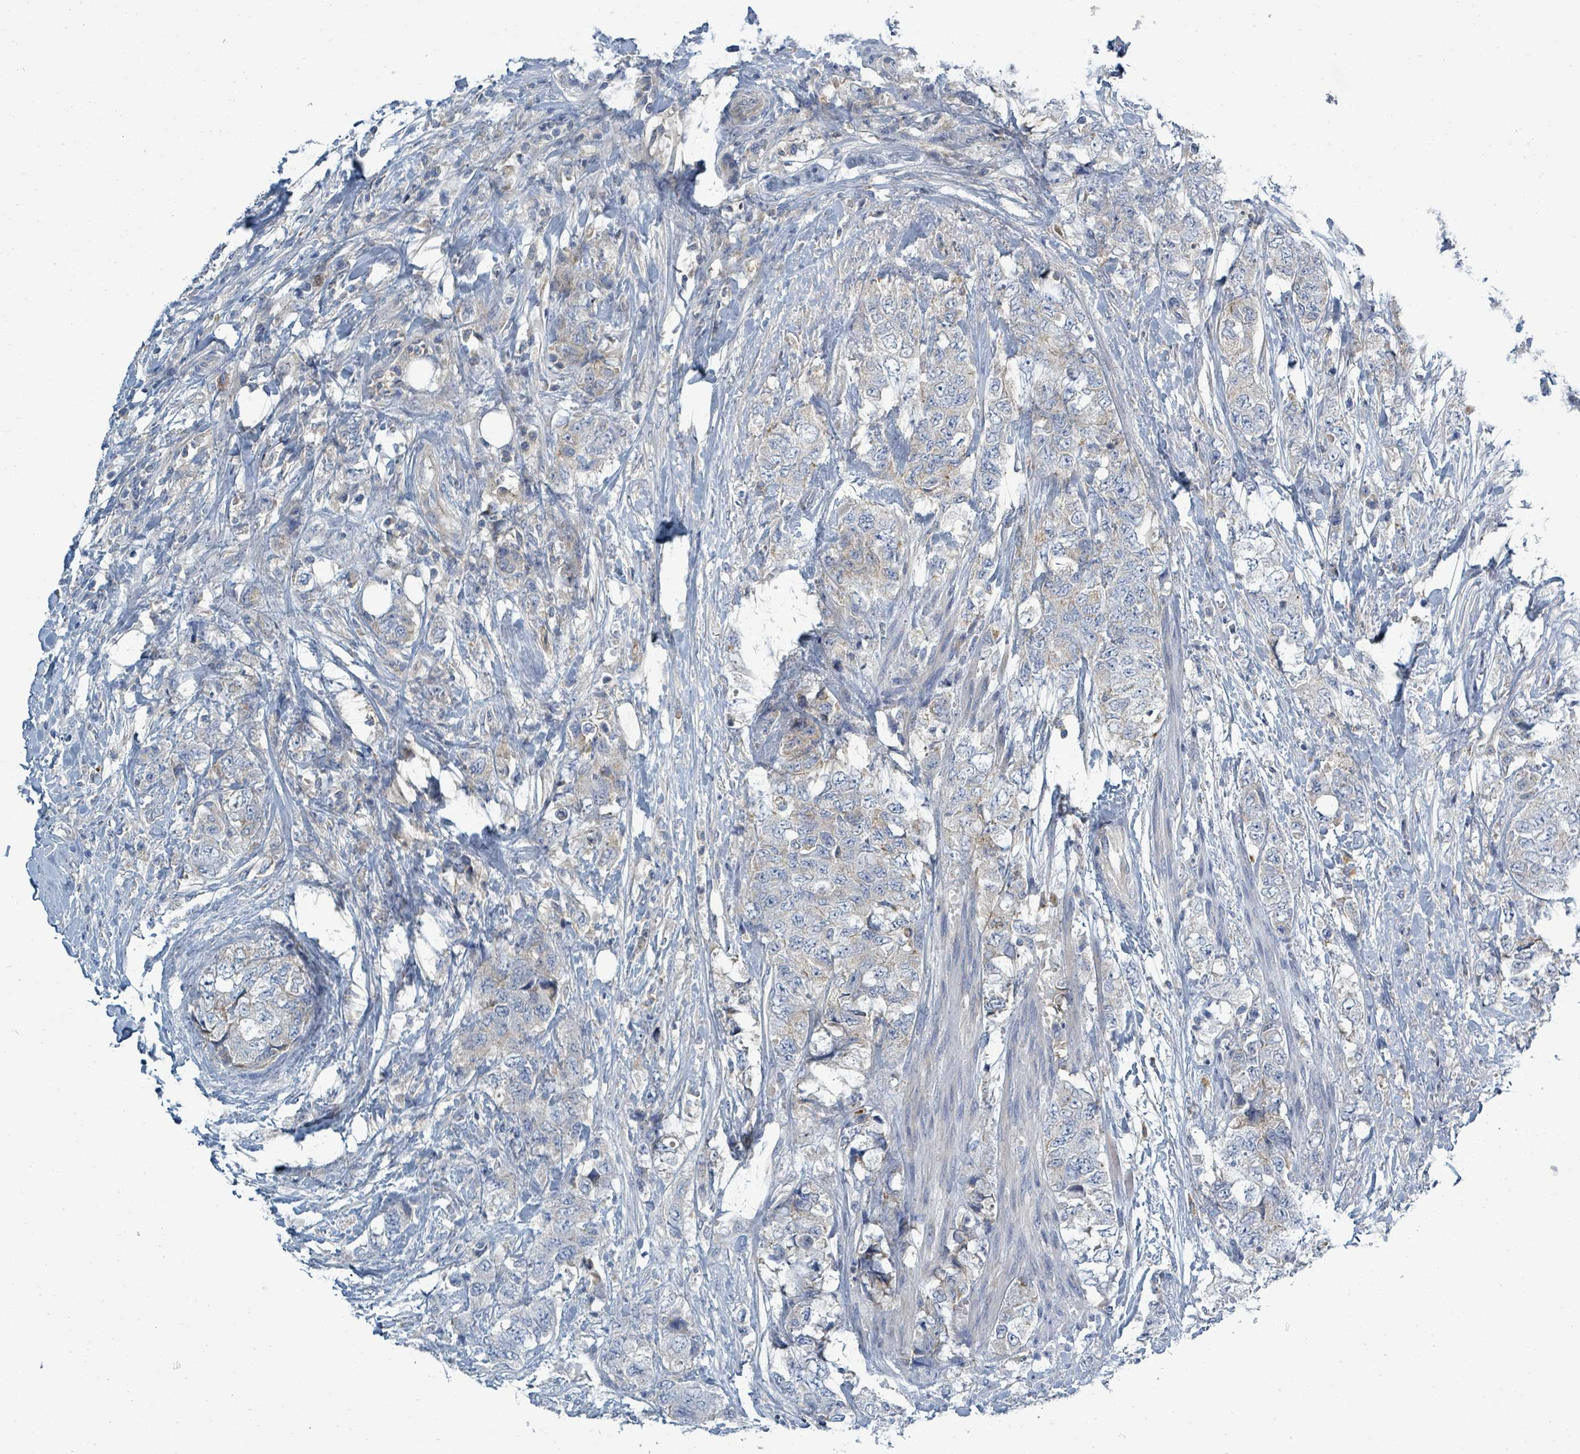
{"staining": {"intensity": "negative", "quantity": "none", "location": "none"}, "tissue": "urothelial cancer", "cell_type": "Tumor cells", "image_type": "cancer", "snomed": [{"axis": "morphology", "description": "Urothelial carcinoma, High grade"}, {"axis": "topography", "description": "Urinary bladder"}], "caption": "This is an immunohistochemistry (IHC) photomicrograph of human high-grade urothelial carcinoma. There is no staining in tumor cells.", "gene": "SLC25A23", "patient": {"sex": "female", "age": 78}}